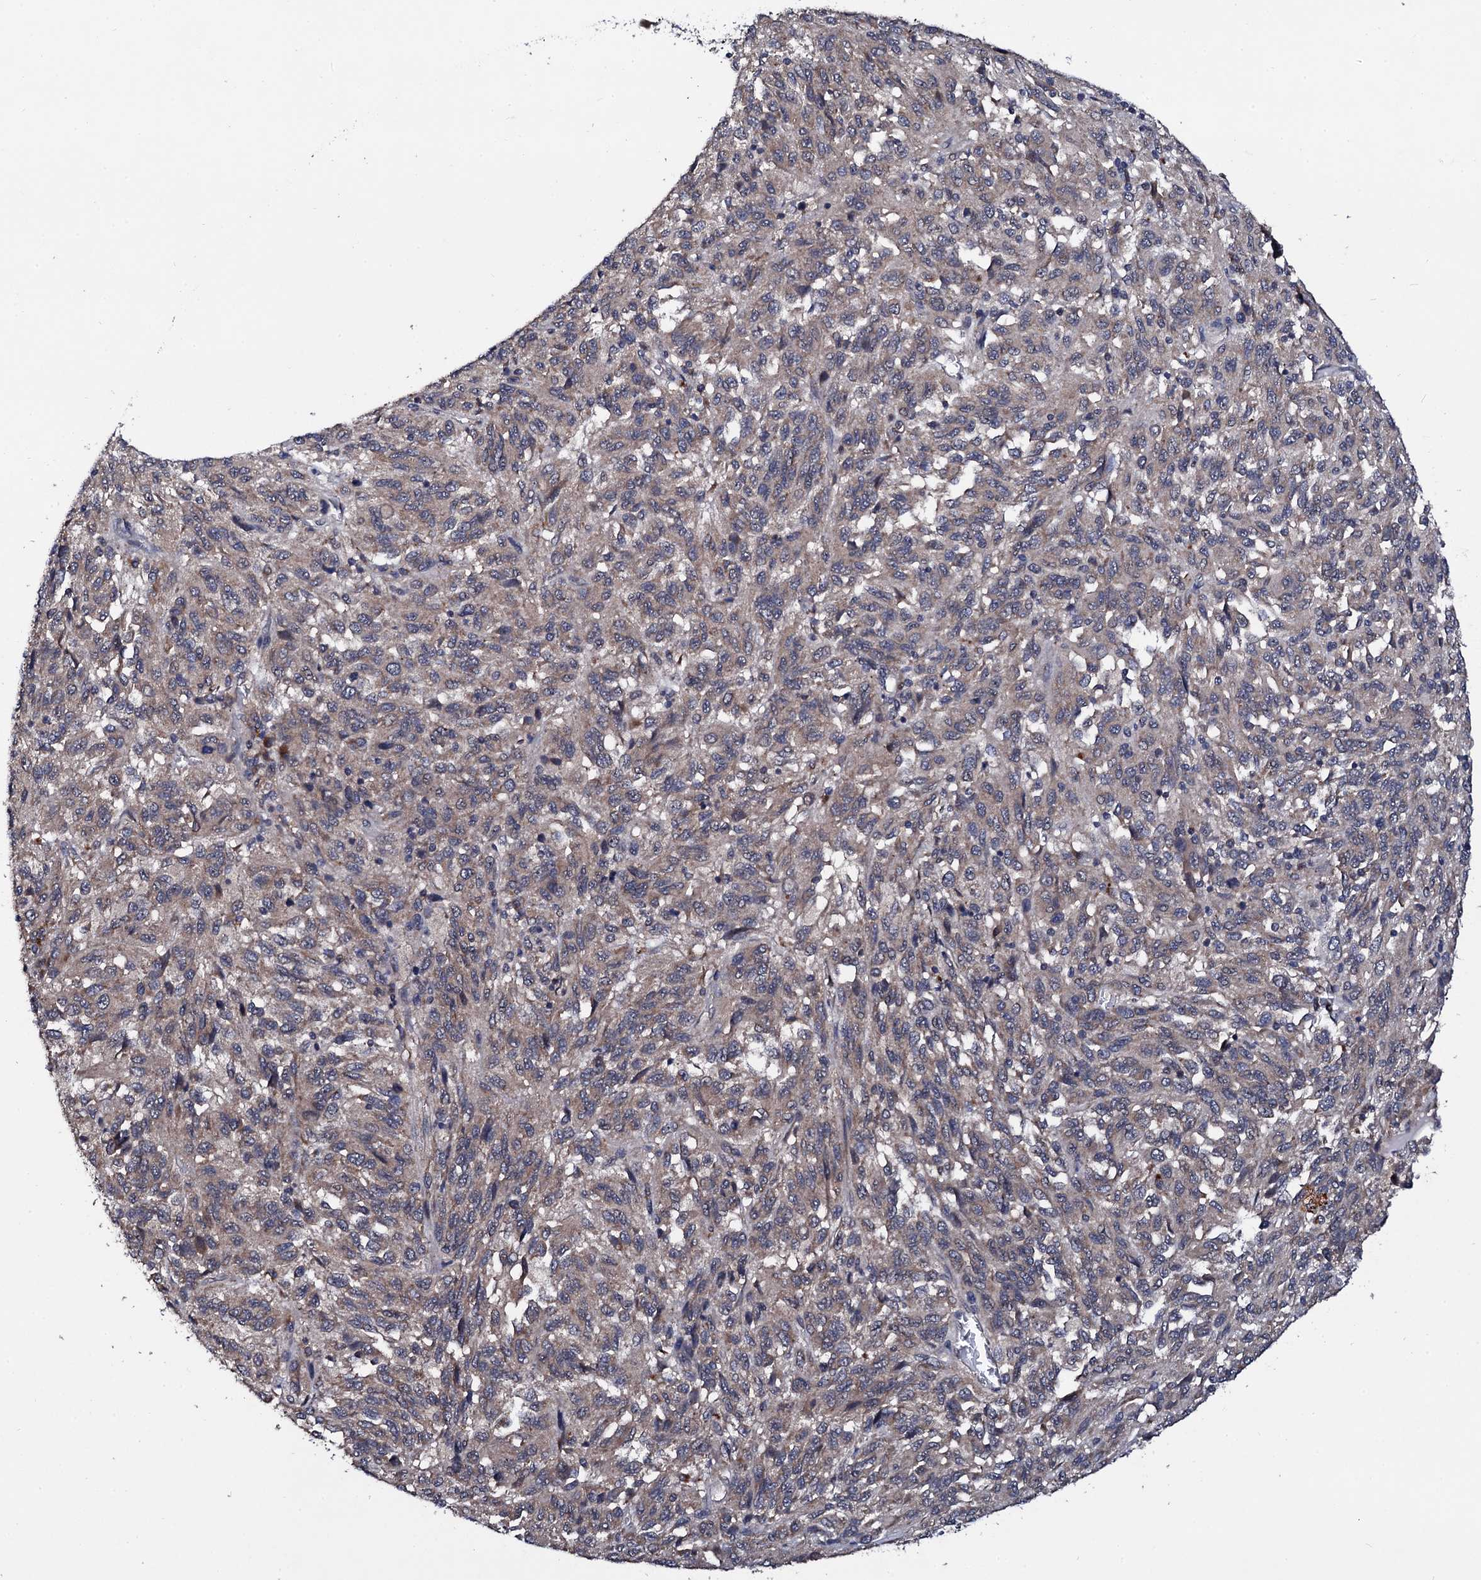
{"staining": {"intensity": "weak", "quantity": "25%-75%", "location": "cytoplasmic/membranous"}, "tissue": "melanoma", "cell_type": "Tumor cells", "image_type": "cancer", "snomed": [{"axis": "morphology", "description": "Malignant melanoma, Metastatic site"}, {"axis": "topography", "description": "Lung"}], "caption": "Melanoma was stained to show a protein in brown. There is low levels of weak cytoplasmic/membranous staining in approximately 25%-75% of tumor cells.", "gene": "IP6K1", "patient": {"sex": "male", "age": 64}}